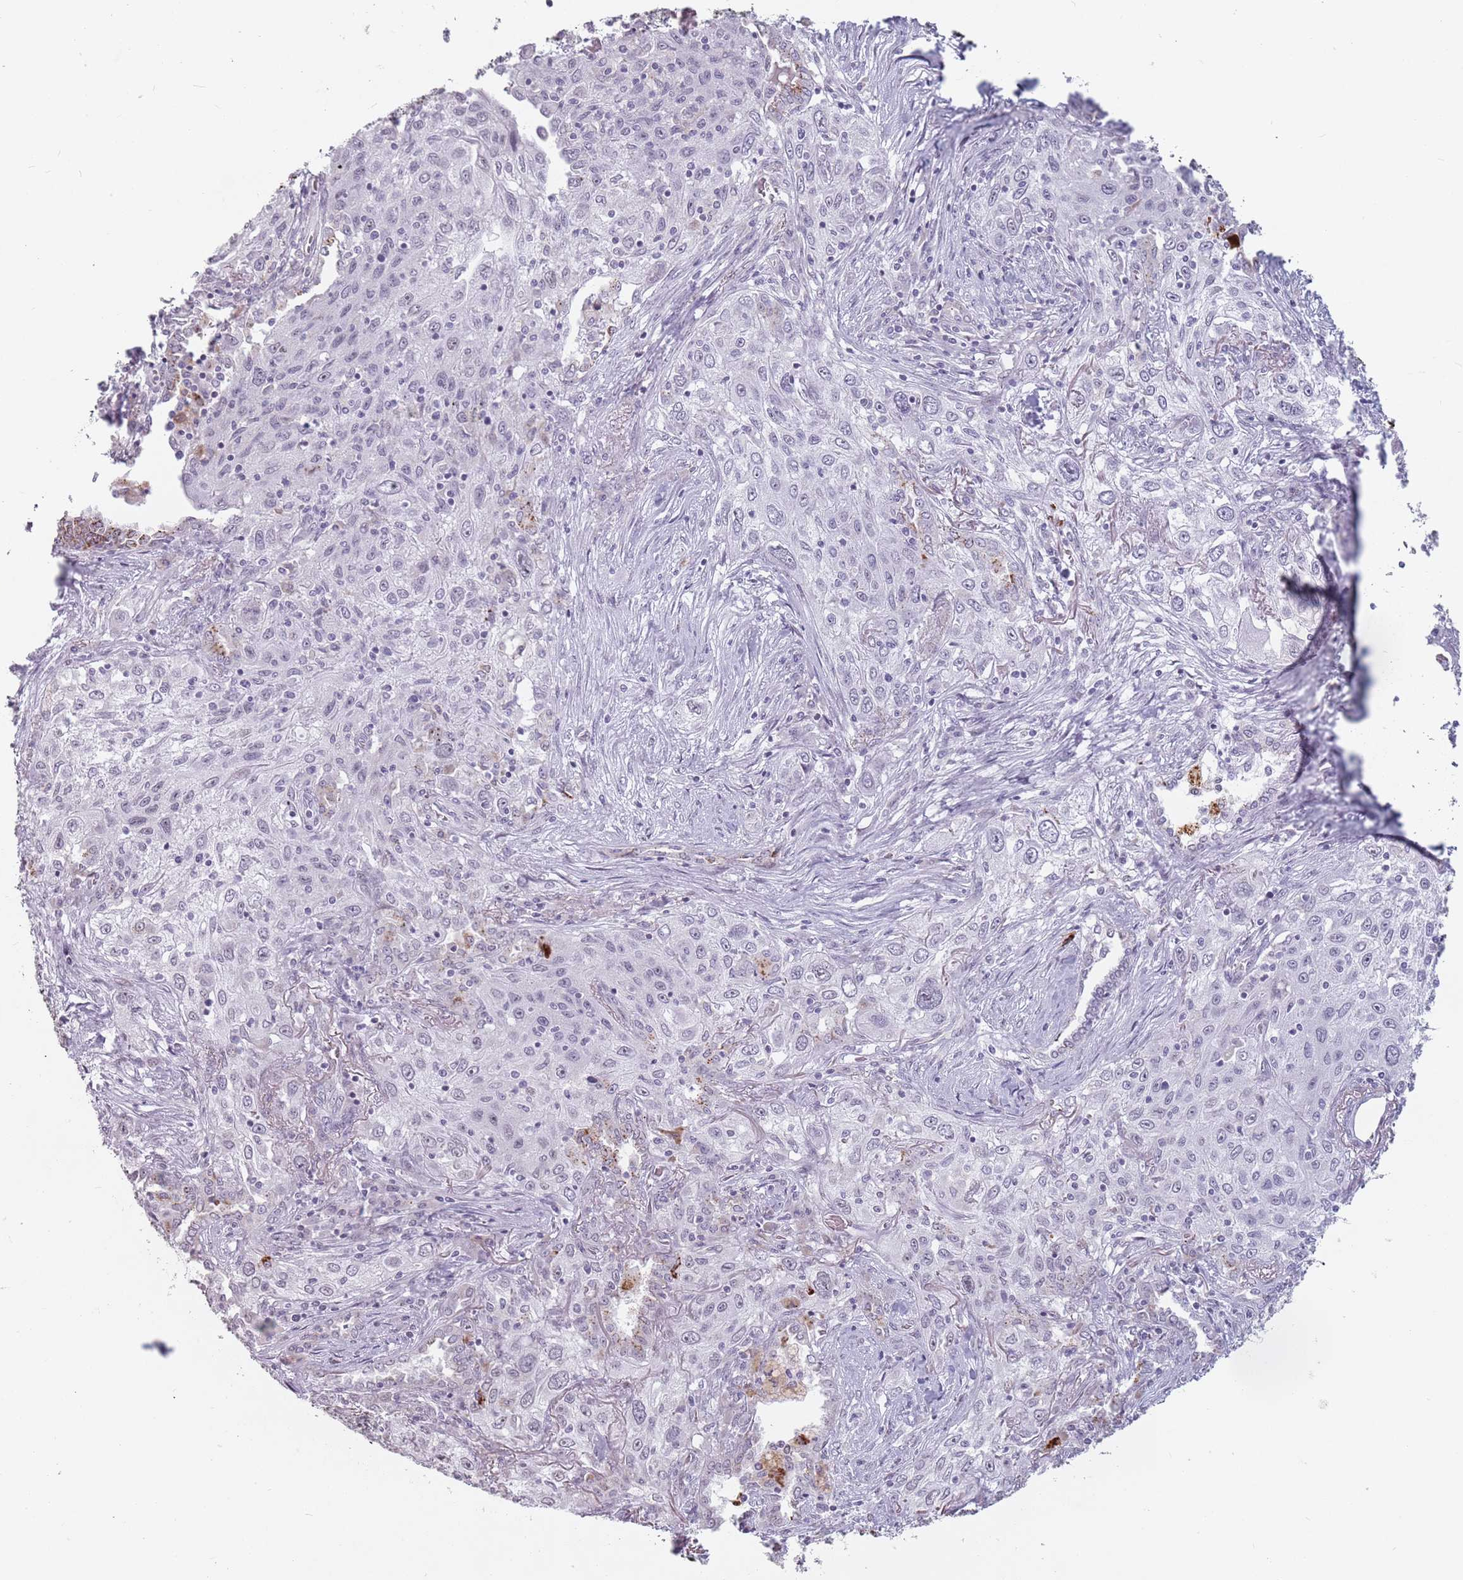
{"staining": {"intensity": "negative", "quantity": "none", "location": "none"}, "tissue": "lung cancer", "cell_type": "Tumor cells", "image_type": "cancer", "snomed": [{"axis": "morphology", "description": "Squamous cell carcinoma, NOS"}, {"axis": "topography", "description": "Lung"}], "caption": "This is an immunohistochemistry (IHC) photomicrograph of squamous cell carcinoma (lung). There is no expression in tumor cells.", "gene": "PTCHD1", "patient": {"sex": "female", "age": 69}}